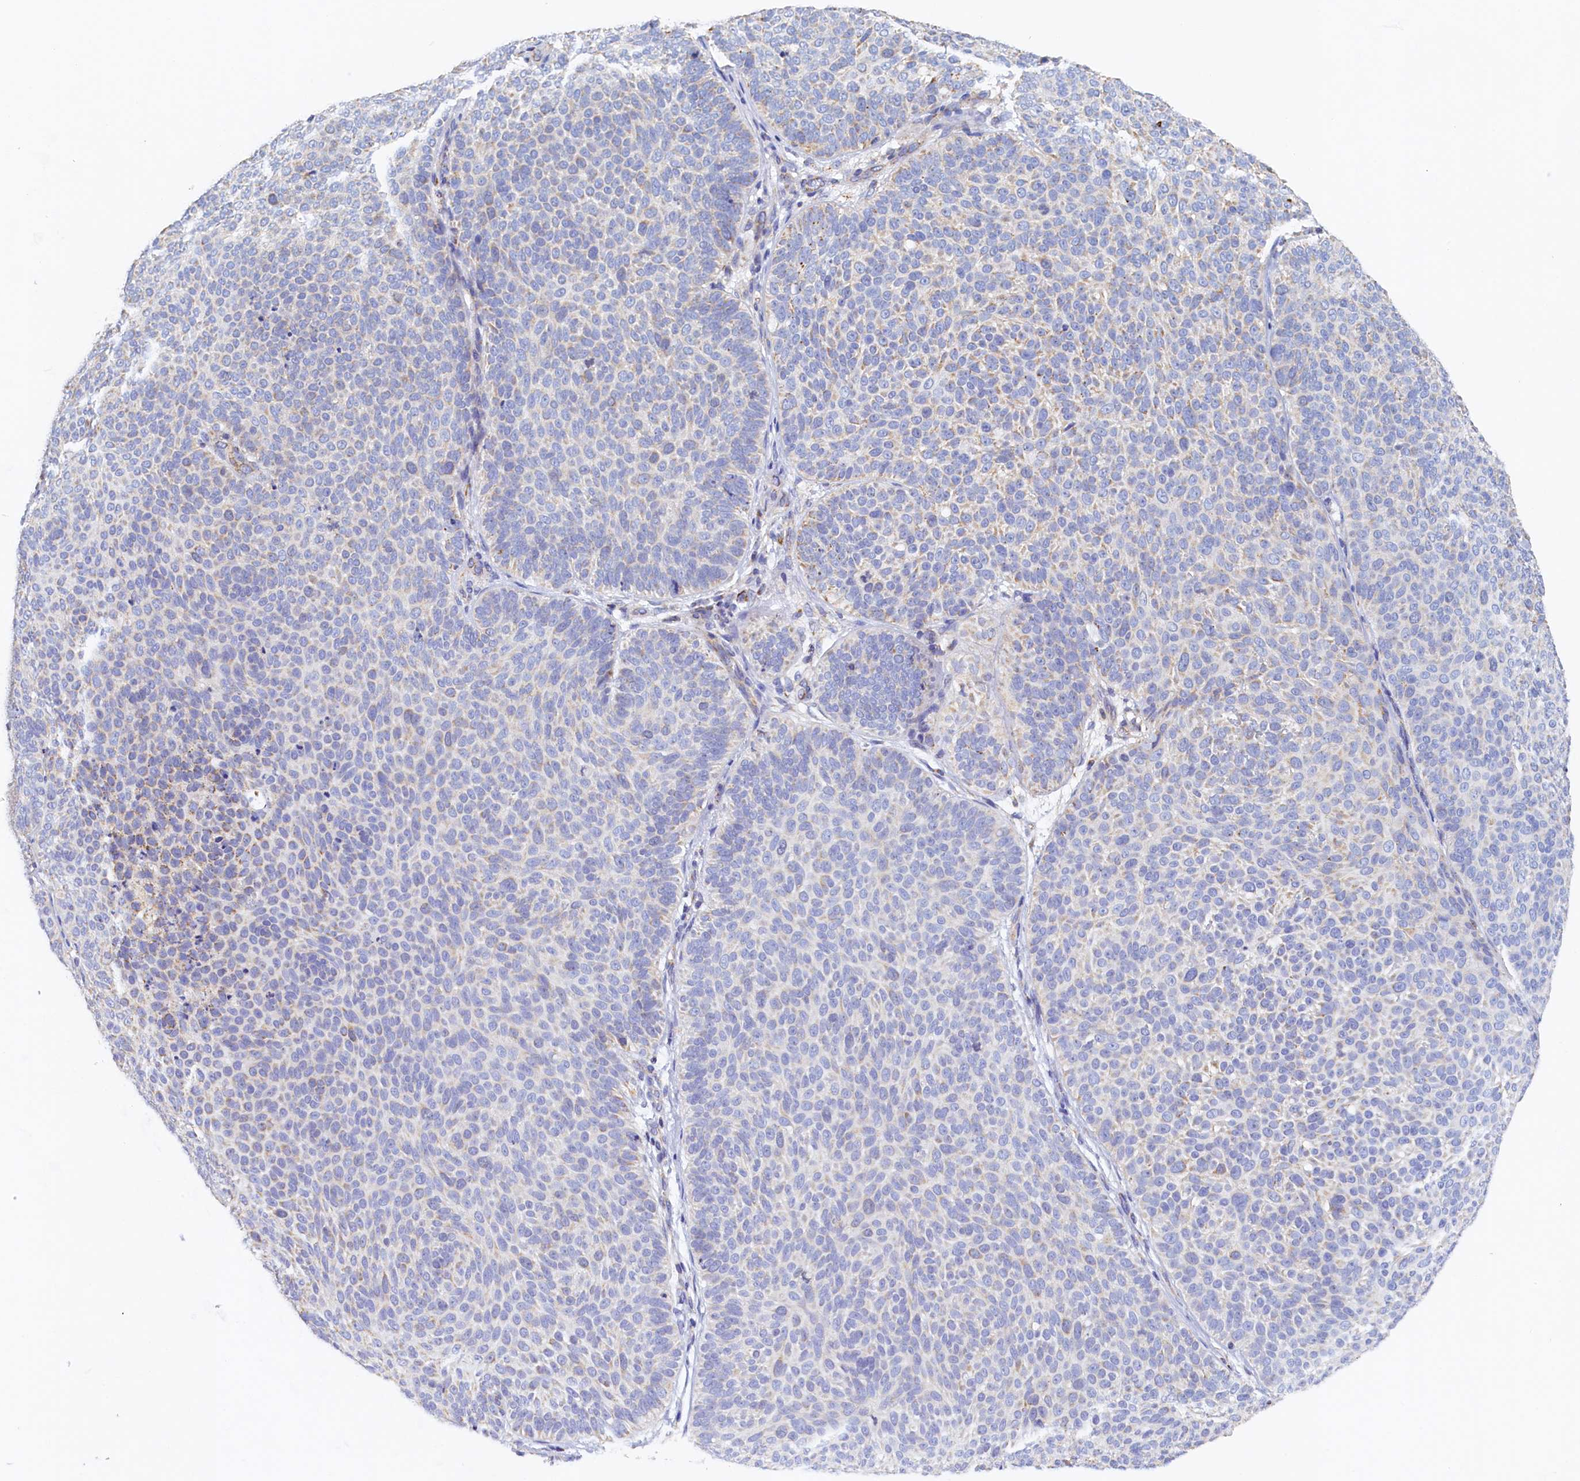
{"staining": {"intensity": "negative", "quantity": "none", "location": "none"}, "tissue": "skin cancer", "cell_type": "Tumor cells", "image_type": "cancer", "snomed": [{"axis": "morphology", "description": "Basal cell carcinoma"}, {"axis": "topography", "description": "Skin"}], "caption": "High magnification brightfield microscopy of skin basal cell carcinoma stained with DAB (3,3'-diaminobenzidine) (brown) and counterstained with hematoxylin (blue): tumor cells show no significant staining.", "gene": "POC1A", "patient": {"sex": "male", "age": 85}}